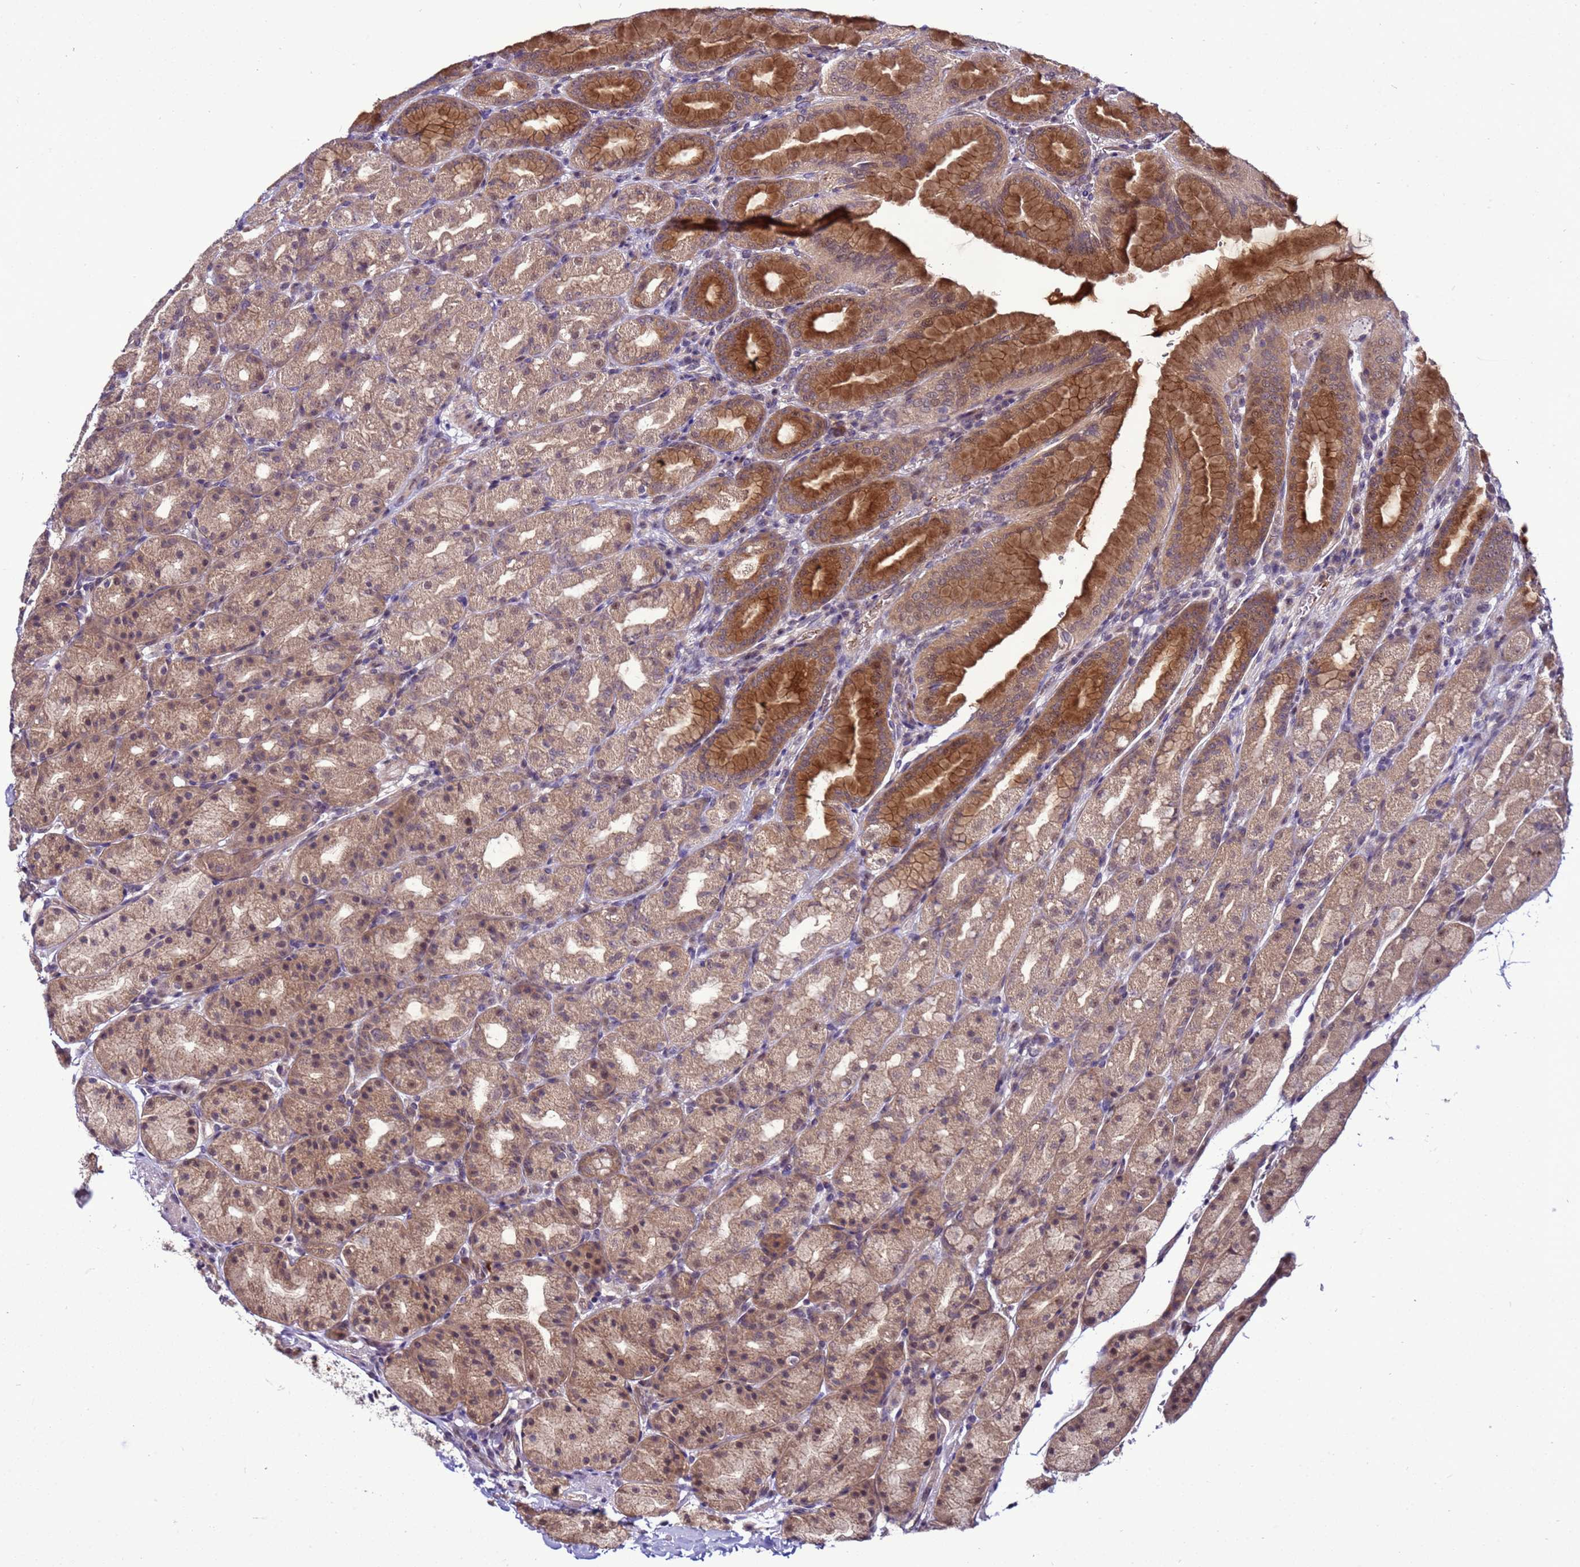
{"staining": {"intensity": "moderate", "quantity": "25%-75%", "location": "cytoplasmic/membranous,nuclear"}, "tissue": "stomach", "cell_type": "Glandular cells", "image_type": "normal", "snomed": [{"axis": "morphology", "description": "Normal tissue, NOS"}, {"axis": "topography", "description": "Stomach, upper"}, {"axis": "topography", "description": "Stomach"}], "caption": "Immunohistochemistry of normal human stomach displays medium levels of moderate cytoplasmic/membranous,nuclear expression in approximately 25%-75% of glandular cells.", "gene": "GEN1", "patient": {"sex": "male", "age": 68}}